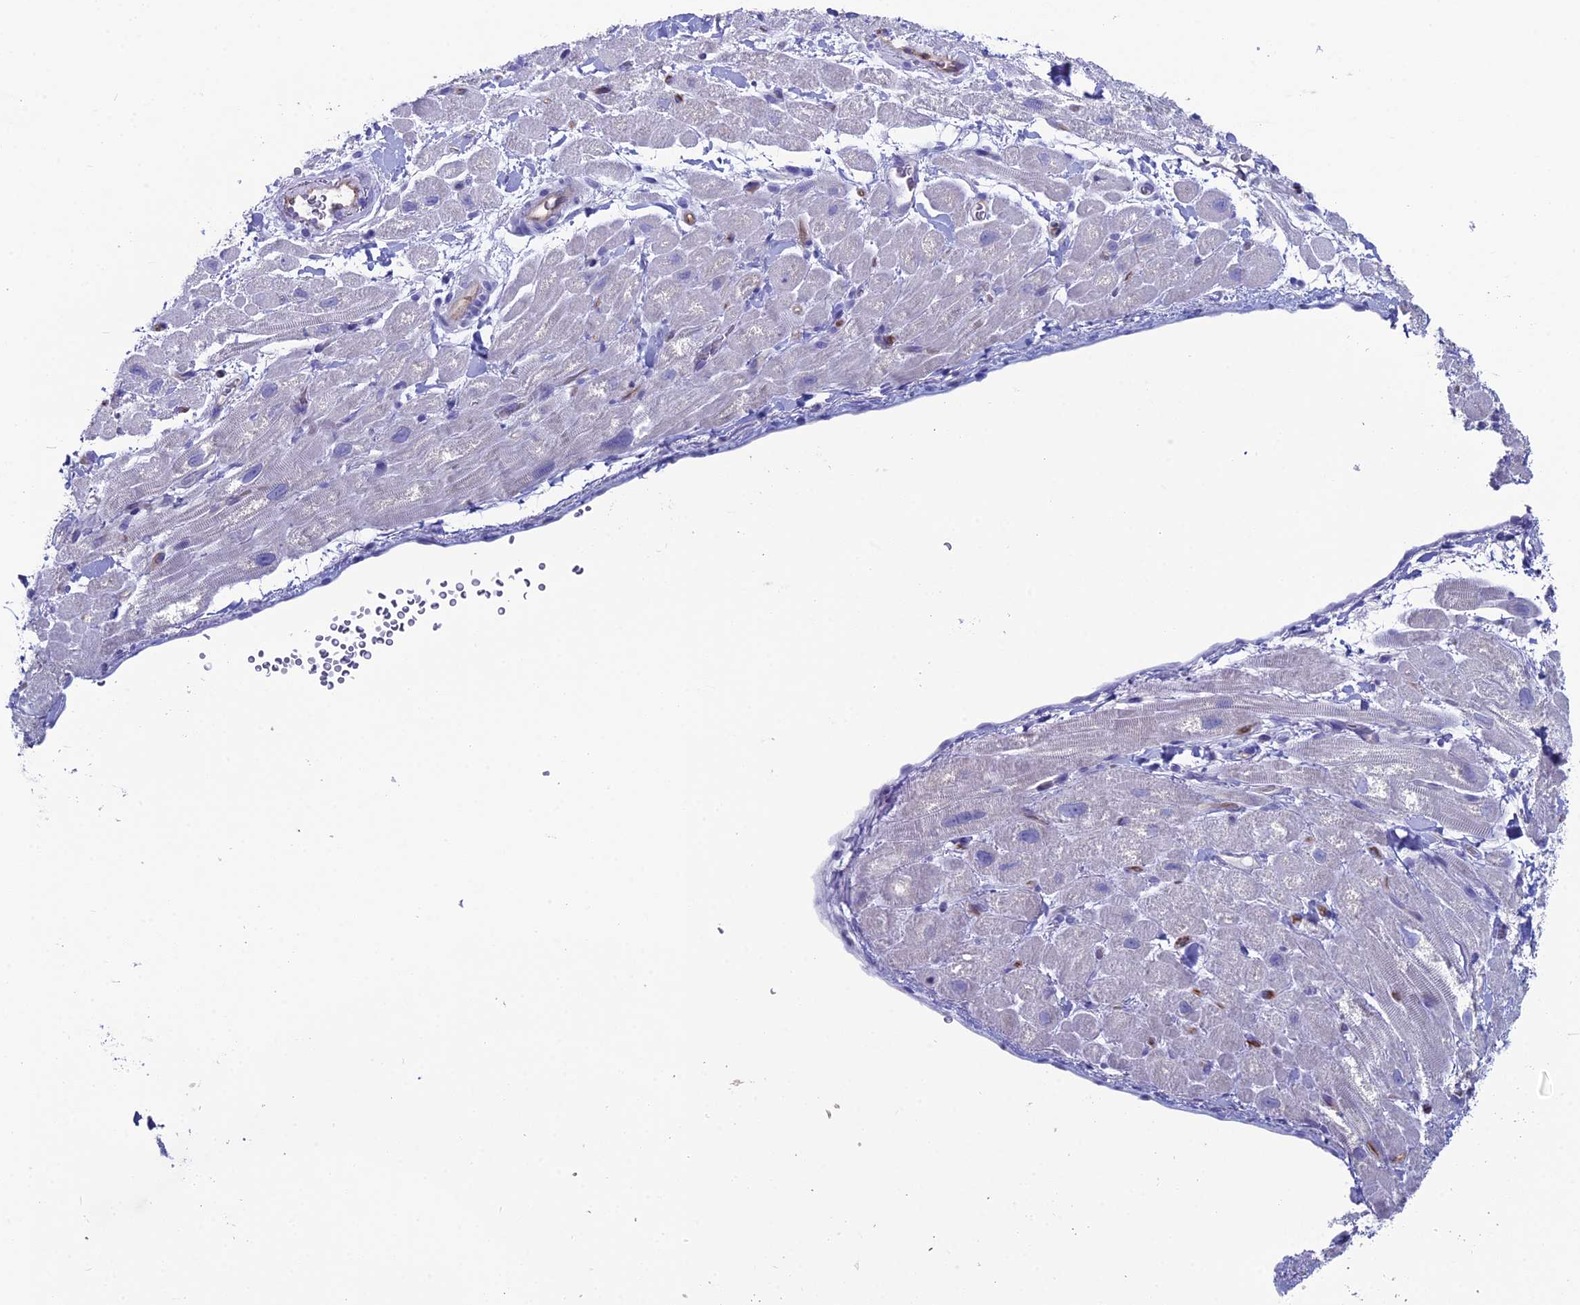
{"staining": {"intensity": "negative", "quantity": "none", "location": "none"}, "tissue": "heart muscle", "cell_type": "Cardiomyocytes", "image_type": "normal", "snomed": [{"axis": "morphology", "description": "Normal tissue, NOS"}, {"axis": "topography", "description": "Heart"}], "caption": "Immunohistochemistry (IHC) histopathology image of unremarkable heart muscle stained for a protein (brown), which displays no positivity in cardiomyocytes. (IHC, brightfield microscopy, high magnification).", "gene": "ACE", "patient": {"sex": "male", "age": 65}}